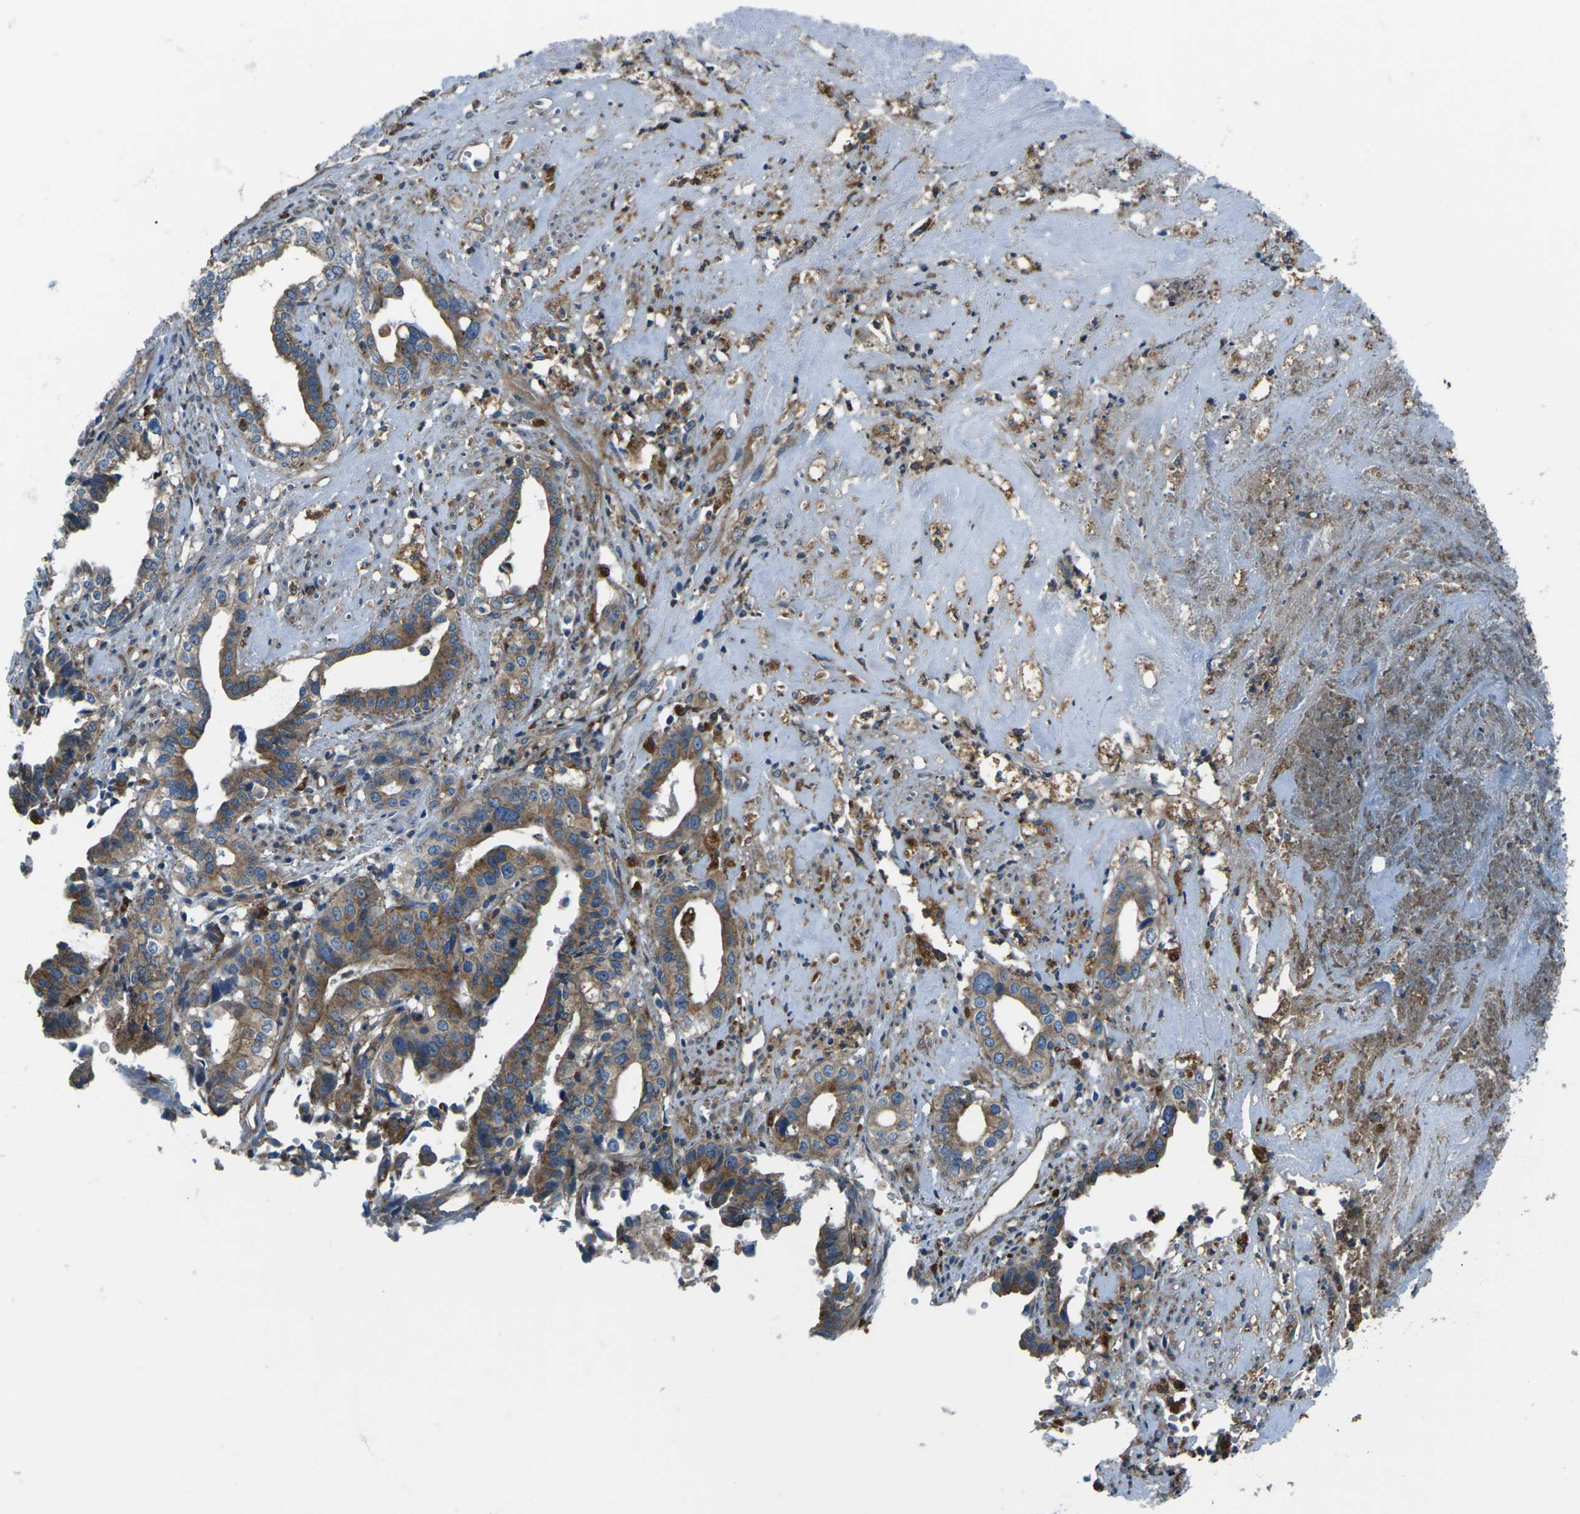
{"staining": {"intensity": "moderate", "quantity": ">75%", "location": "cytoplasmic/membranous"}, "tissue": "liver cancer", "cell_type": "Tumor cells", "image_type": "cancer", "snomed": [{"axis": "morphology", "description": "Cholangiocarcinoma"}, {"axis": "topography", "description": "Liver"}], "caption": "Tumor cells display moderate cytoplasmic/membranous staining in about >75% of cells in liver cholangiocarcinoma.", "gene": "CDK17", "patient": {"sex": "female", "age": 61}}